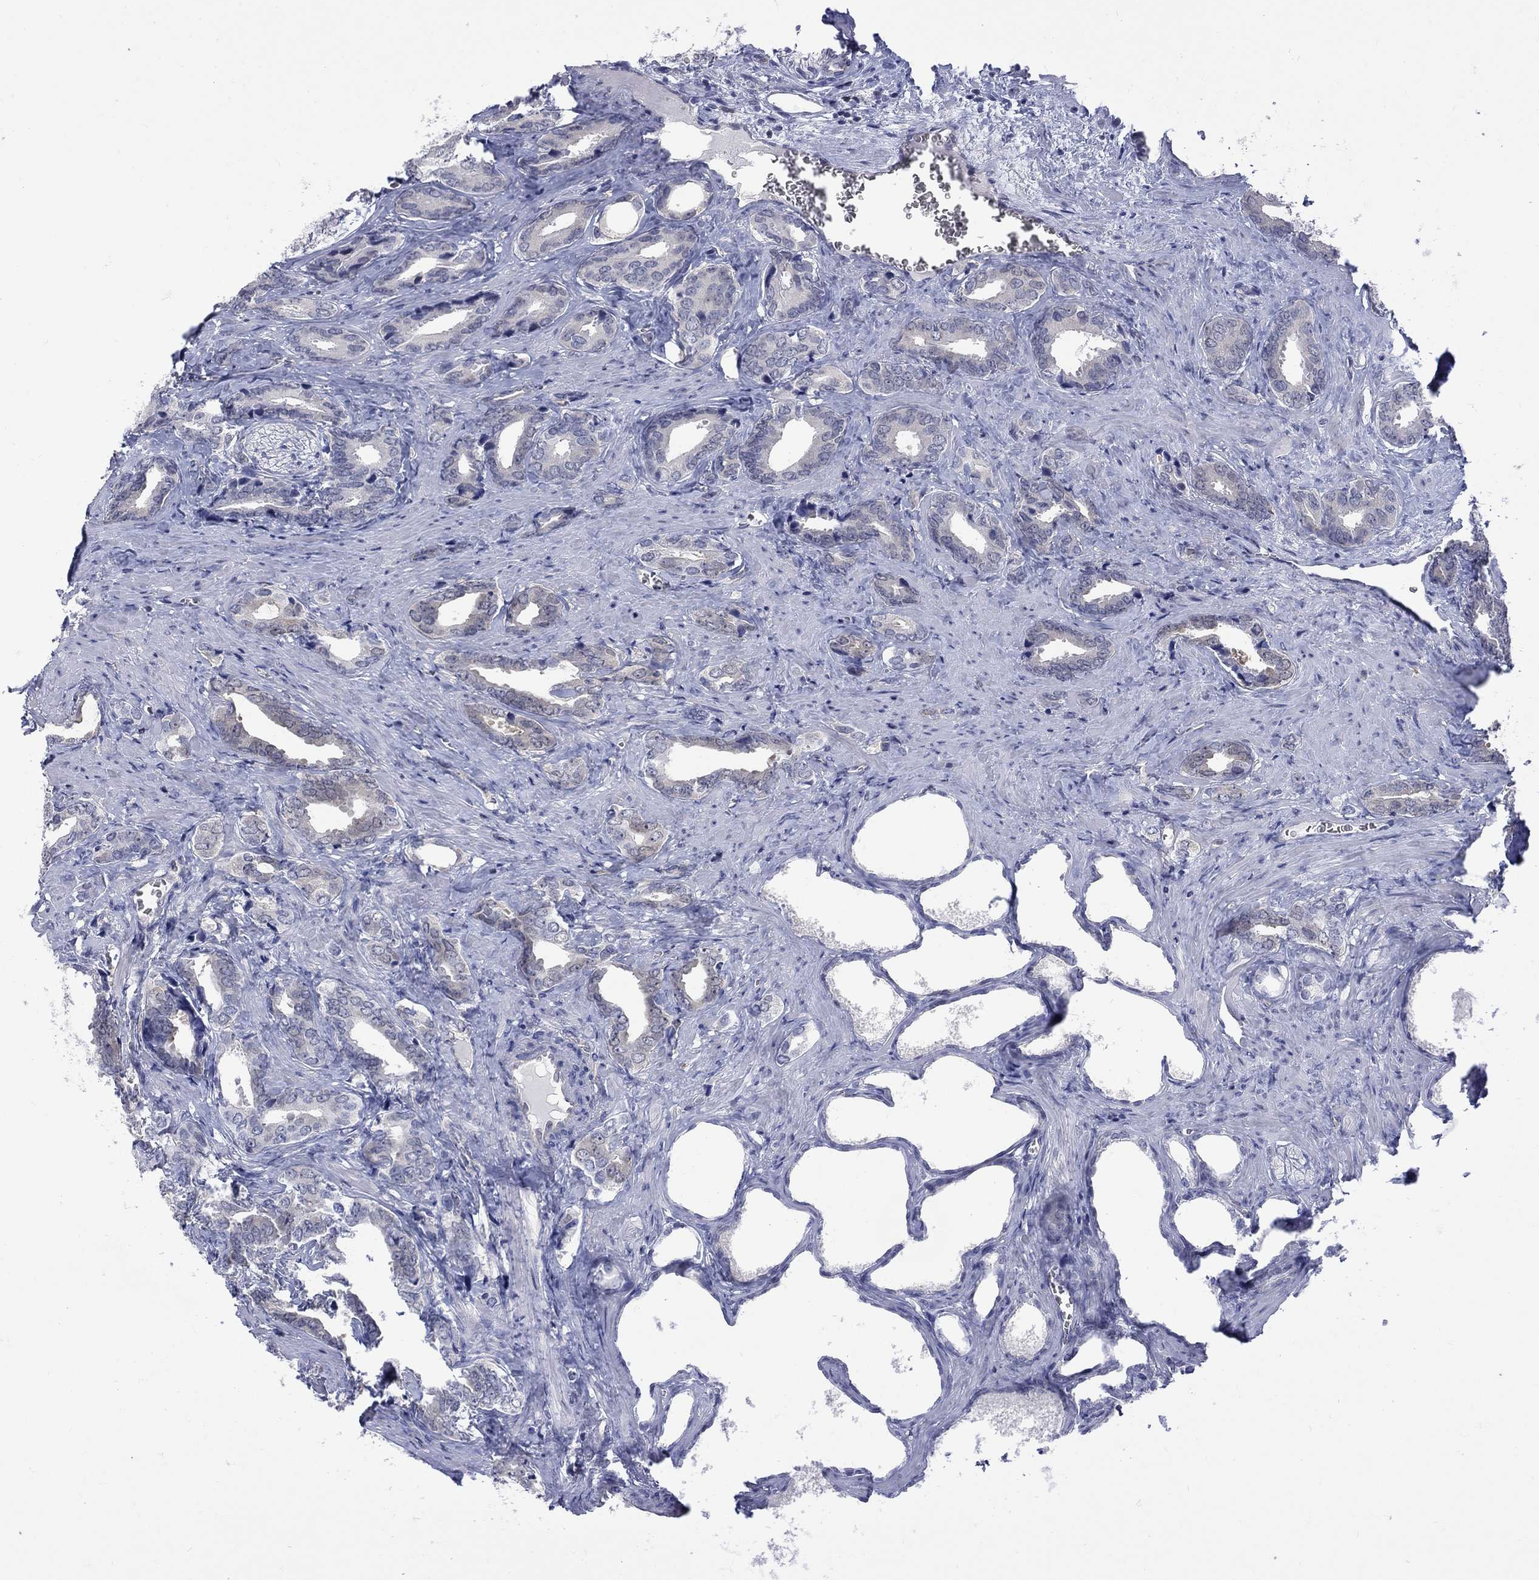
{"staining": {"intensity": "negative", "quantity": "none", "location": "none"}, "tissue": "prostate cancer", "cell_type": "Tumor cells", "image_type": "cancer", "snomed": [{"axis": "morphology", "description": "Adenocarcinoma, NOS"}, {"axis": "topography", "description": "Prostate"}], "caption": "Prostate adenocarcinoma stained for a protein using immunohistochemistry demonstrates no expression tumor cells.", "gene": "HKDC1", "patient": {"sex": "male", "age": 66}}